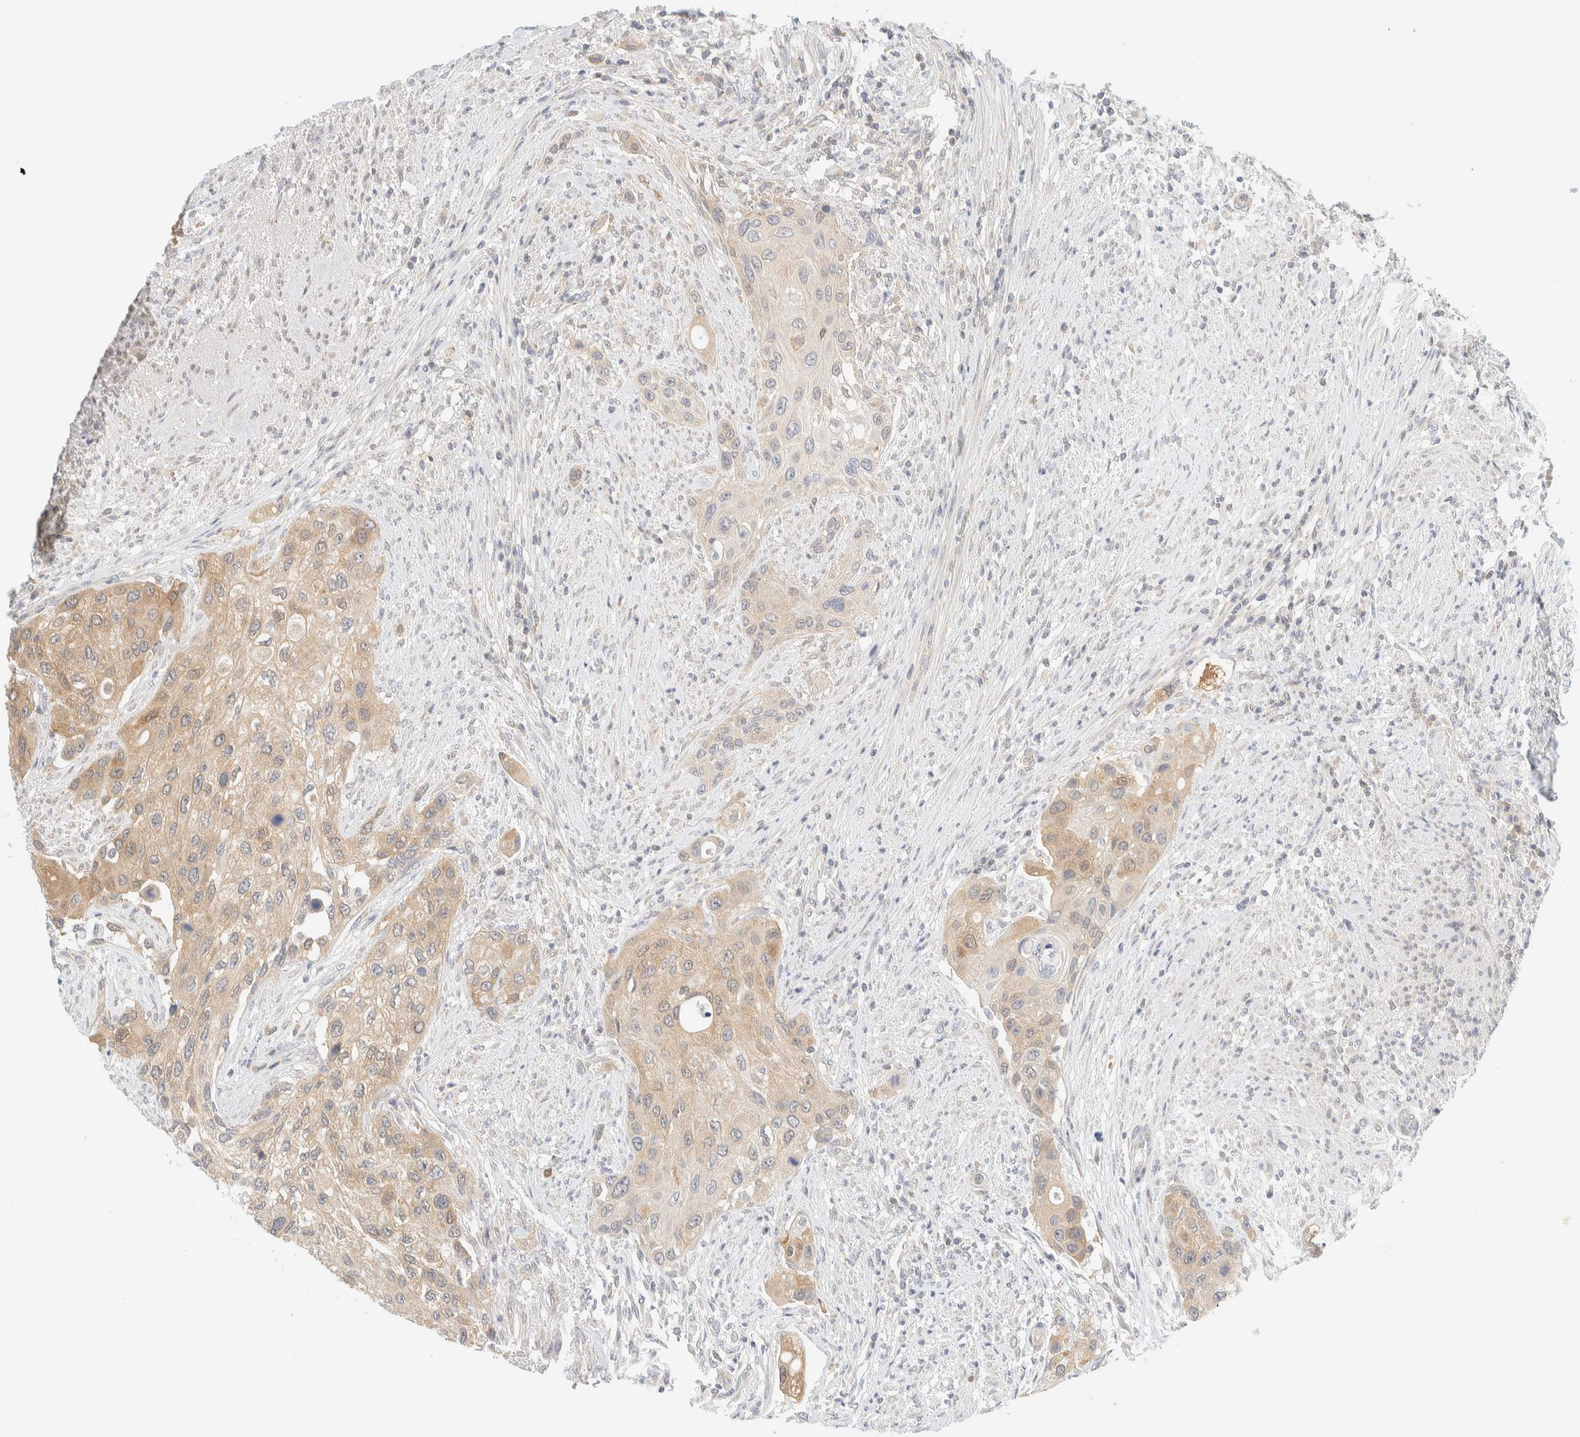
{"staining": {"intensity": "weak", "quantity": ">75%", "location": "cytoplasmic/membranous"}, "tissue": "urothelial cancer", "cell_type": "Tumor cells", "image_type": "cancer", "snomed": [{"axis": "morphology", "description": "Urothelial carcinoma, High grade"}, {"axis": "topography", "description": "Urinary bladder"}], "caption": "Urothelial cancer stained with a protein marker shows weak staining in tumor cells.", "gene": "PCYT2", "patient": {"sex": "female", "age": 56}}